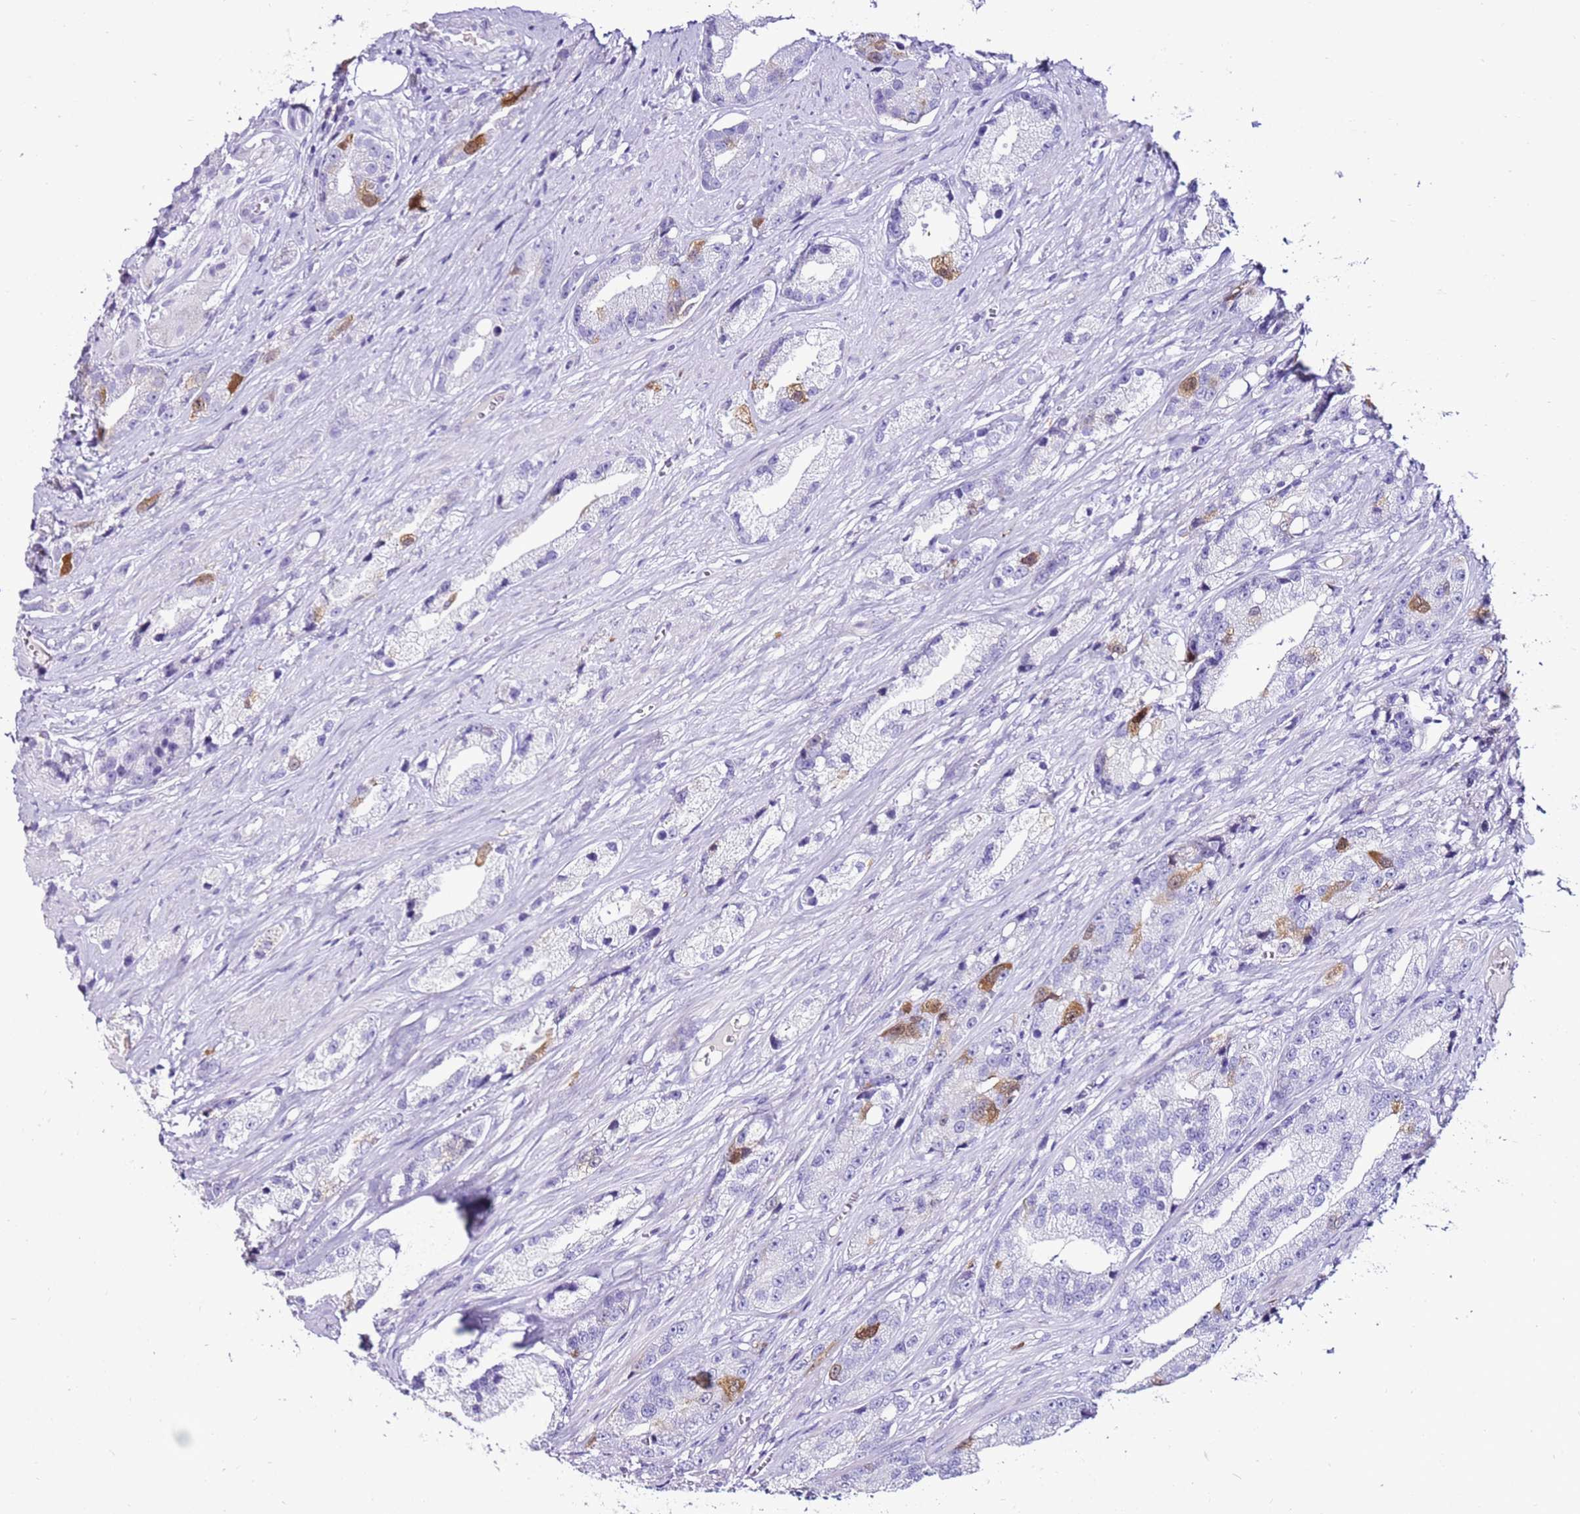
{"staining": {"intensity": "moderate", "quantity": "<25%", "location": "cytoplasmic/membranous"}, "tissue": "prostate cancer", "cell_type": "Tumor cells", "image_type": "cancer", "snomed": [{"axis": "morphology", "description": "Adenocarcinoma, High grade"}, {"axis": "topography", "description": "Prostate"}], "caption": "This is a photomicrograph of immunohistochemistry (IHC) staining of prostate cancer (adenocarcinoma (high-grade)), which shows moderate positivity in the cytoplasmic/membranous of tumor cells.", "gene": "SPC25", "patient": {"sex": "male", "age": 74}}